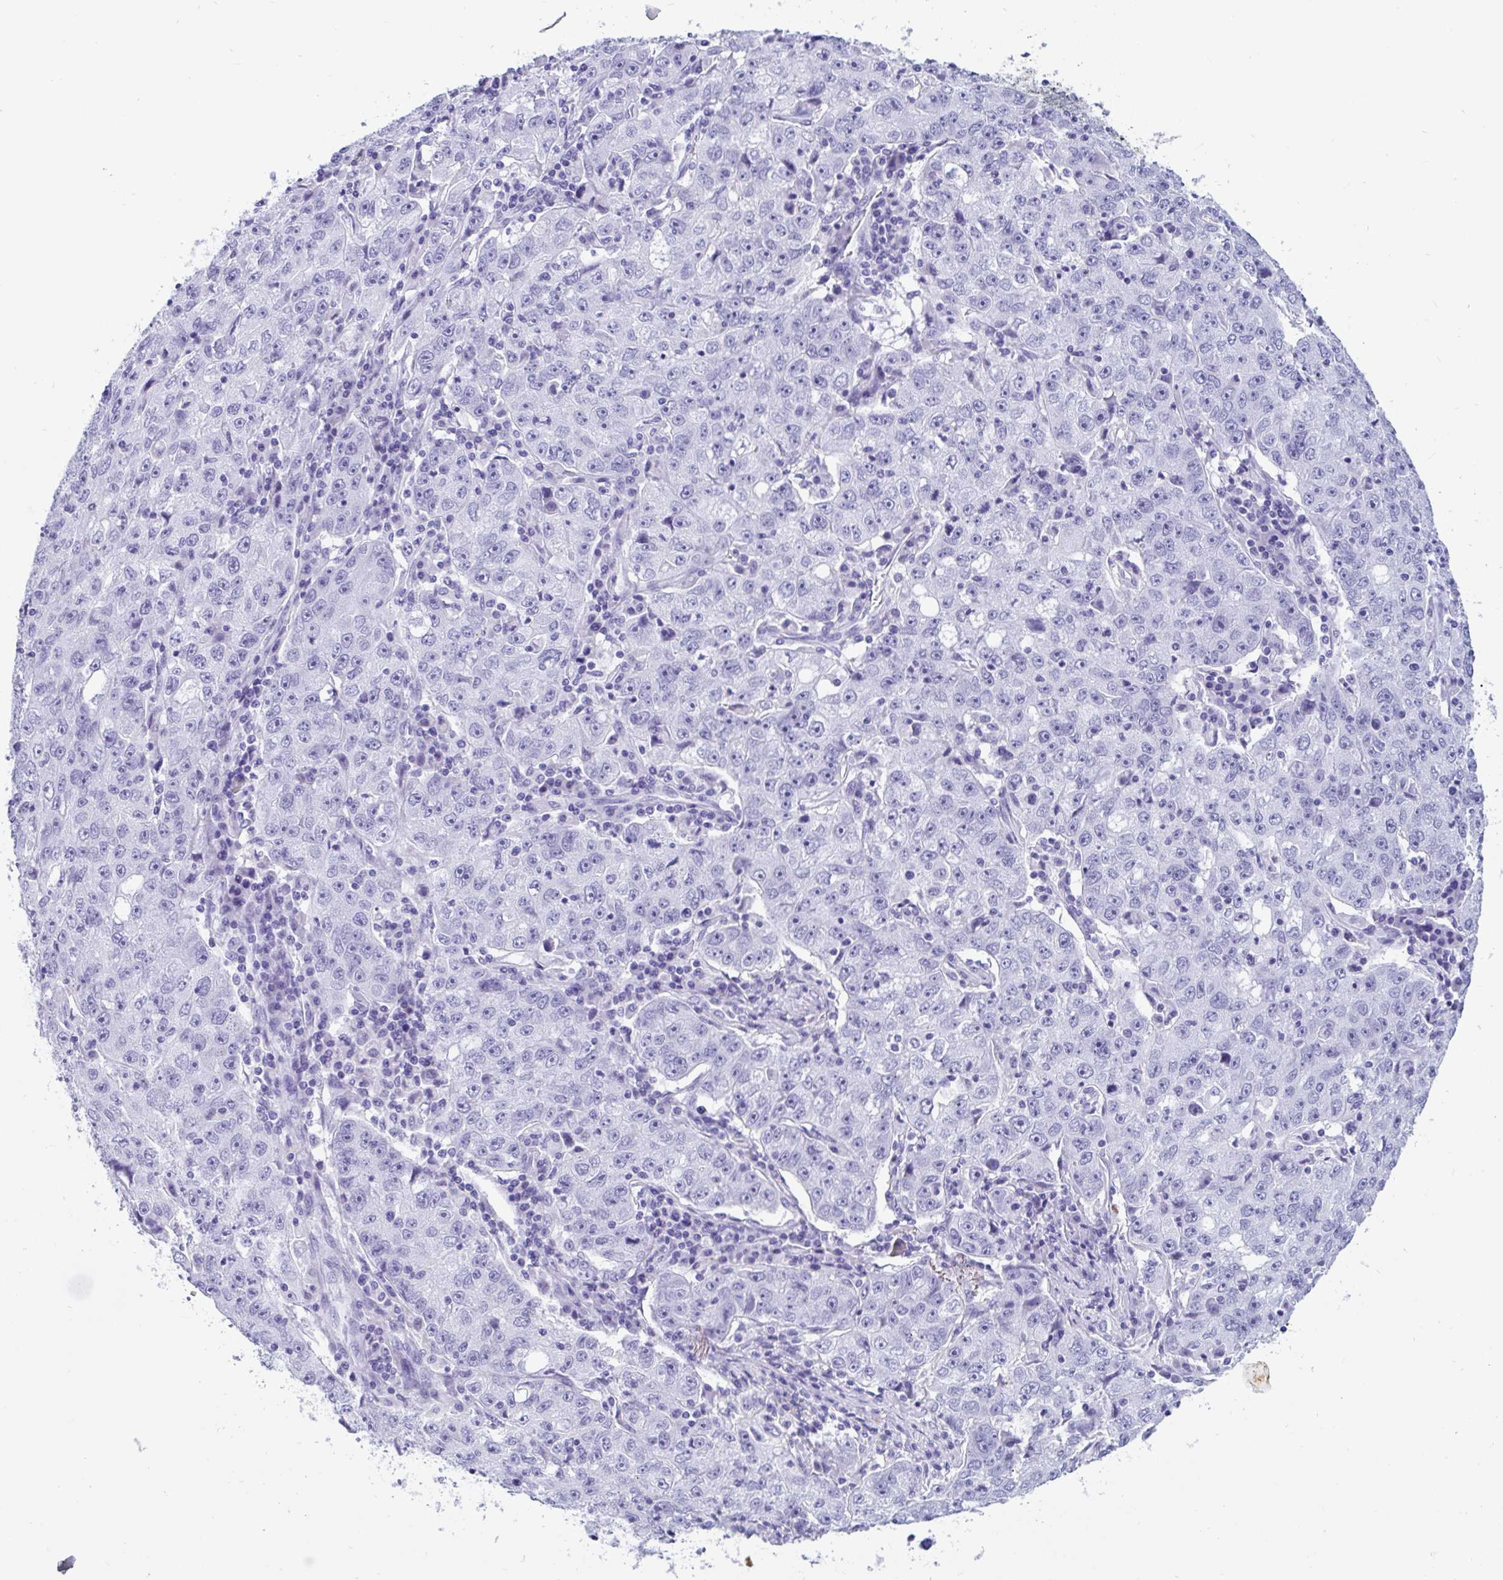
{"staining": {"intensity": "negative", "quantity": "none", "location": "none"}, "tissue": "lung cancer", "cell_type": "Tumor cells", "image_type": "cancer", "snomed": [{"axis": "morphology", "description": "Normal morphology"}, {"axis": "morphology", "description": "Adenocarcinoma, NOS"}, {"axis": "topography", "description": "Lymph node"}, {"axis": "topography", "description": "Lung"}], "caption": "High power microscopy photomicrograph of an immunohistochemistry (IHC) histopathology image of lung adenocarcinoma, revealing no significant positivity in tumor cells.", "gene": "GKN2", "patient": {"sex": "female", "age": 57}}